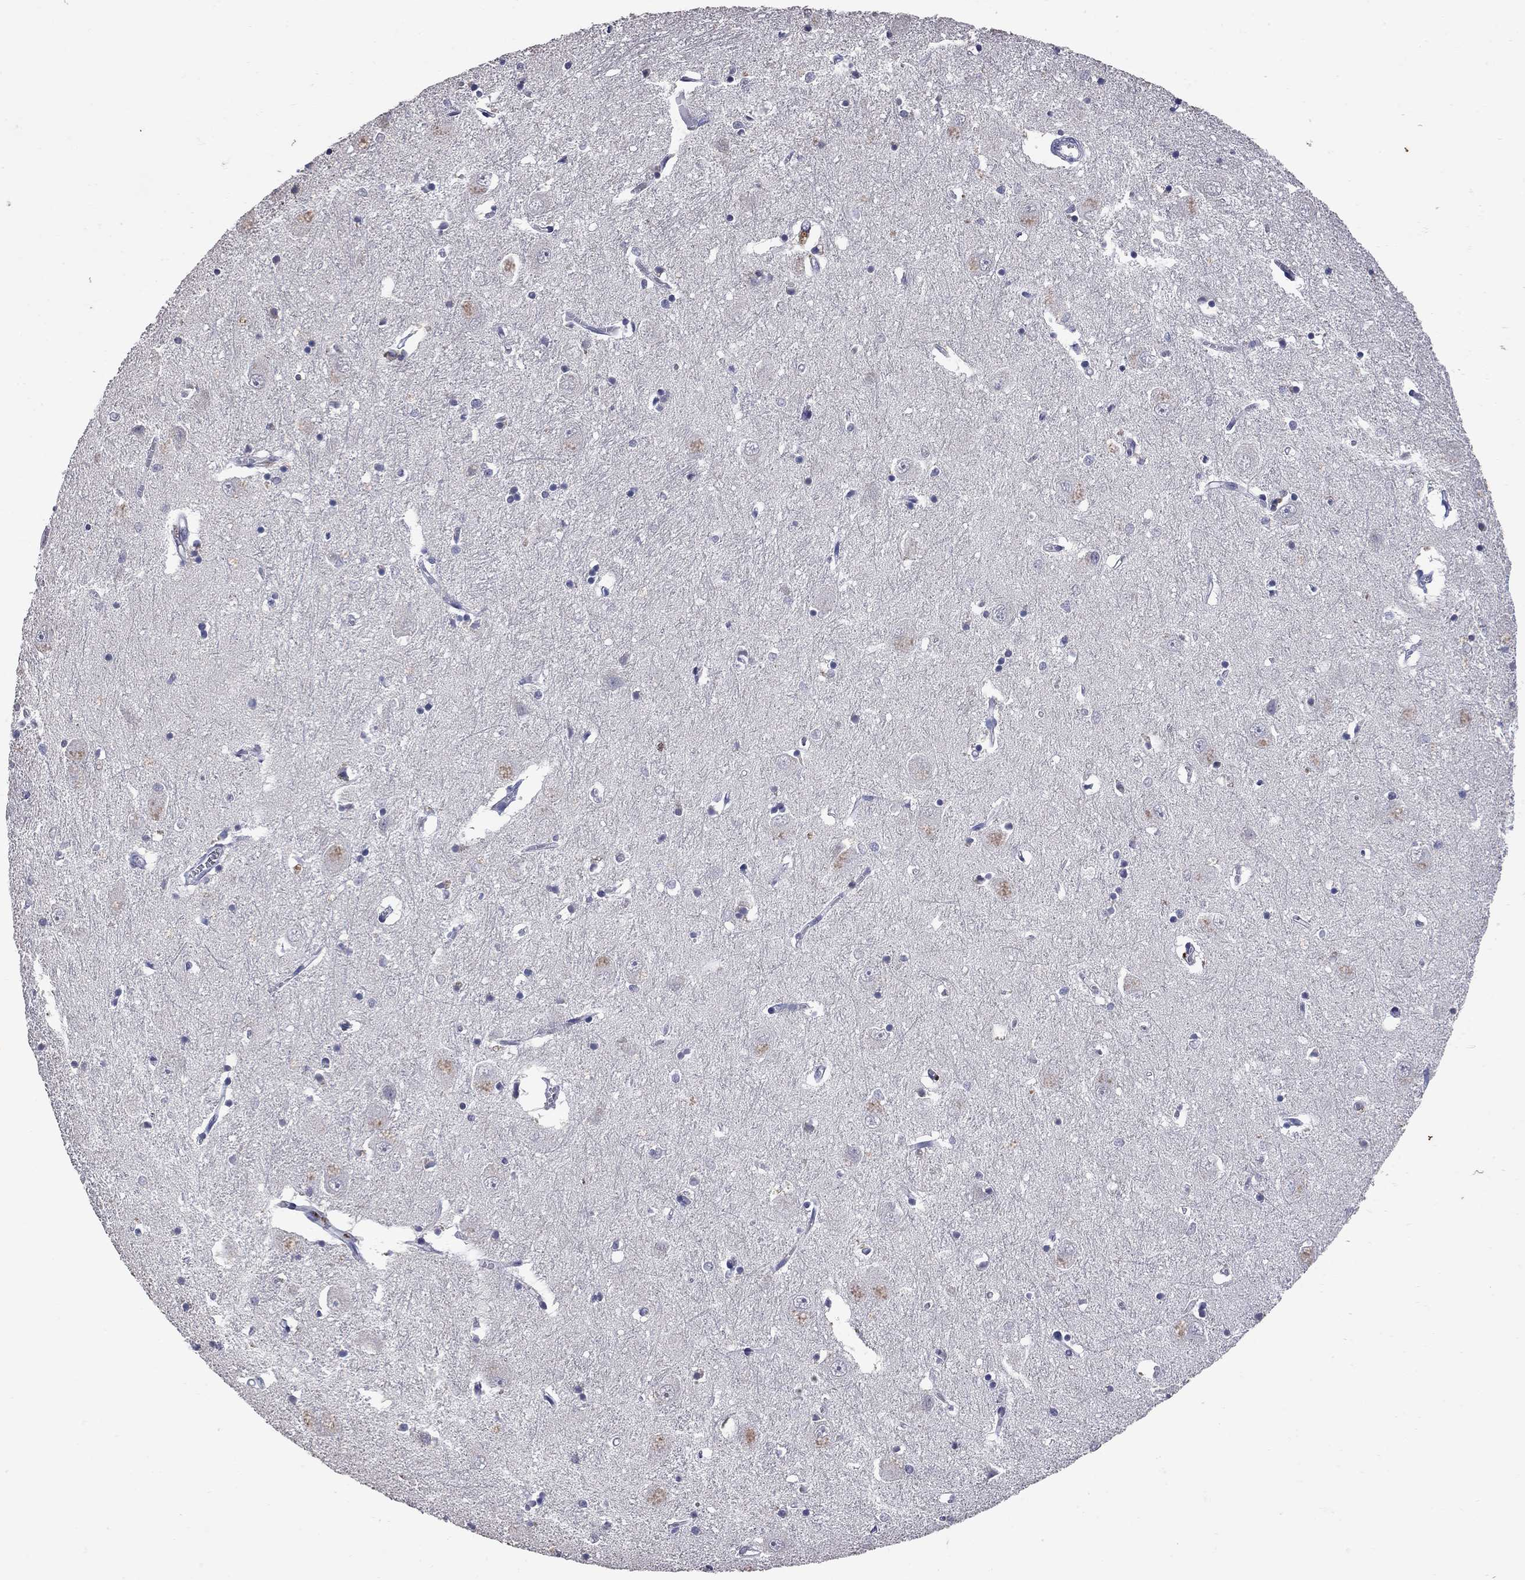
{"staining": {"intensity": "negative", "quantity": "none", "location": "none"}, "tissue": "caudate", "cell_type": "Glial cells", "image_type": "normal", "snomed": [{"axis": "morphology", "description": "Normal tissue, NOS"}, {"axis": "topography", "description": "Lateral ventricle wall"}], "caption": "Immunohistochemistry (IHC) photomicrograph of unremarkable caudate: human caudate stained with DAB (3,3'-diaminobenzidine) shows no significant protein expression in glial cells. (DAB (3,3'-diaminobenzidine) IHC visualized using brightfield microscopy, high magnification).", "gene": "NOS2", "patient": {"sex": "male", "age": 54}}